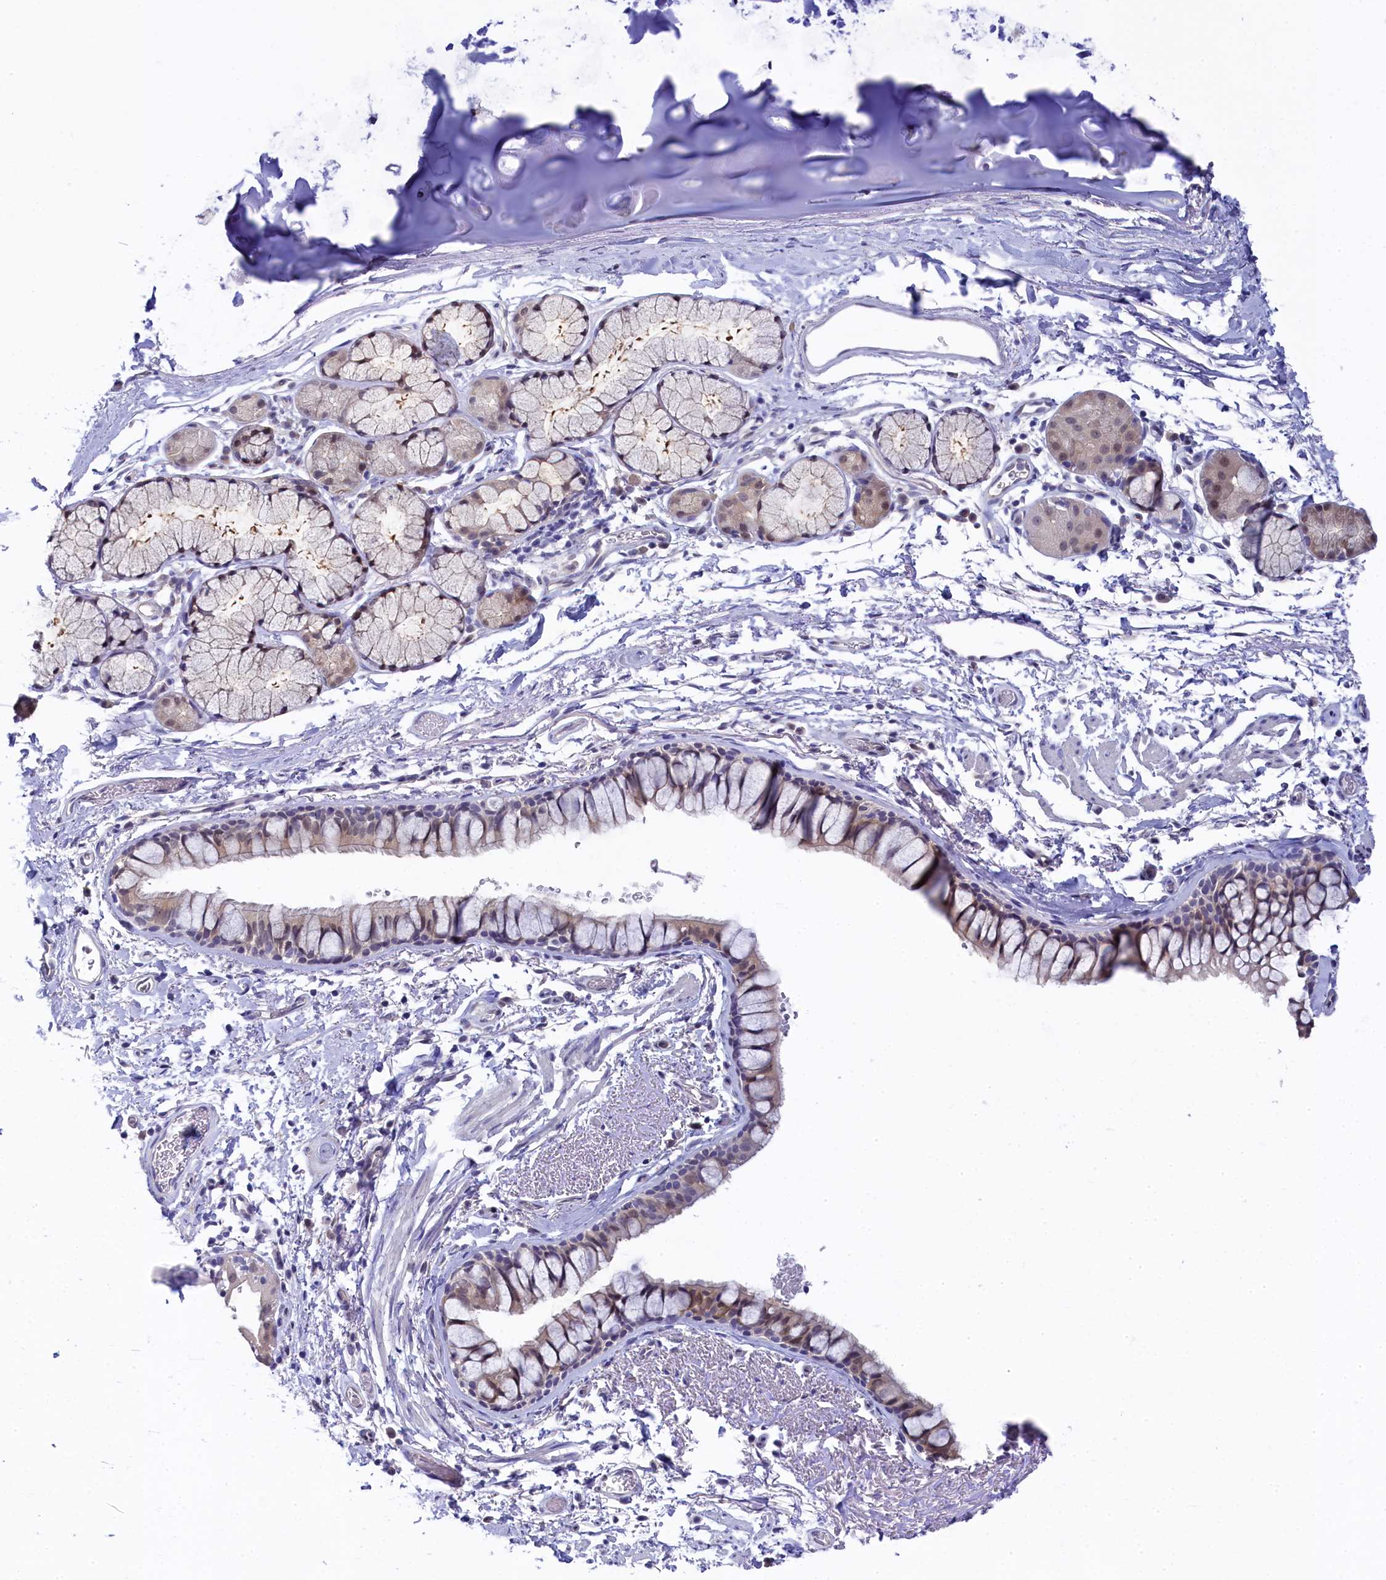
{"staining": {"intensity": "weak", "quantity": "25%-75%", "location": "cytoplasmic/membranous"}, "tissue": "bronchus", "cell_type": "Respiratory epithelial cells", "image_type": "normal", "snomed": [{"axis": "morphology", "description": "Normal tissue, NOS"}, {"axis": "topography", "description": "Bronchus"}], "caption": "Unremarkable bronchus was stained to show a protein in brown. There is low levels of weak cytoplasmic/membranous positivity in approximately 25%-75% of respiratory epithelial cells. Using DAB (brown) and hematoxylin (blue) stains, captured at high magnification using brightfield microscopy.", "gene": "C11orf54", "patient": {"sex": "male", "age": 65}}